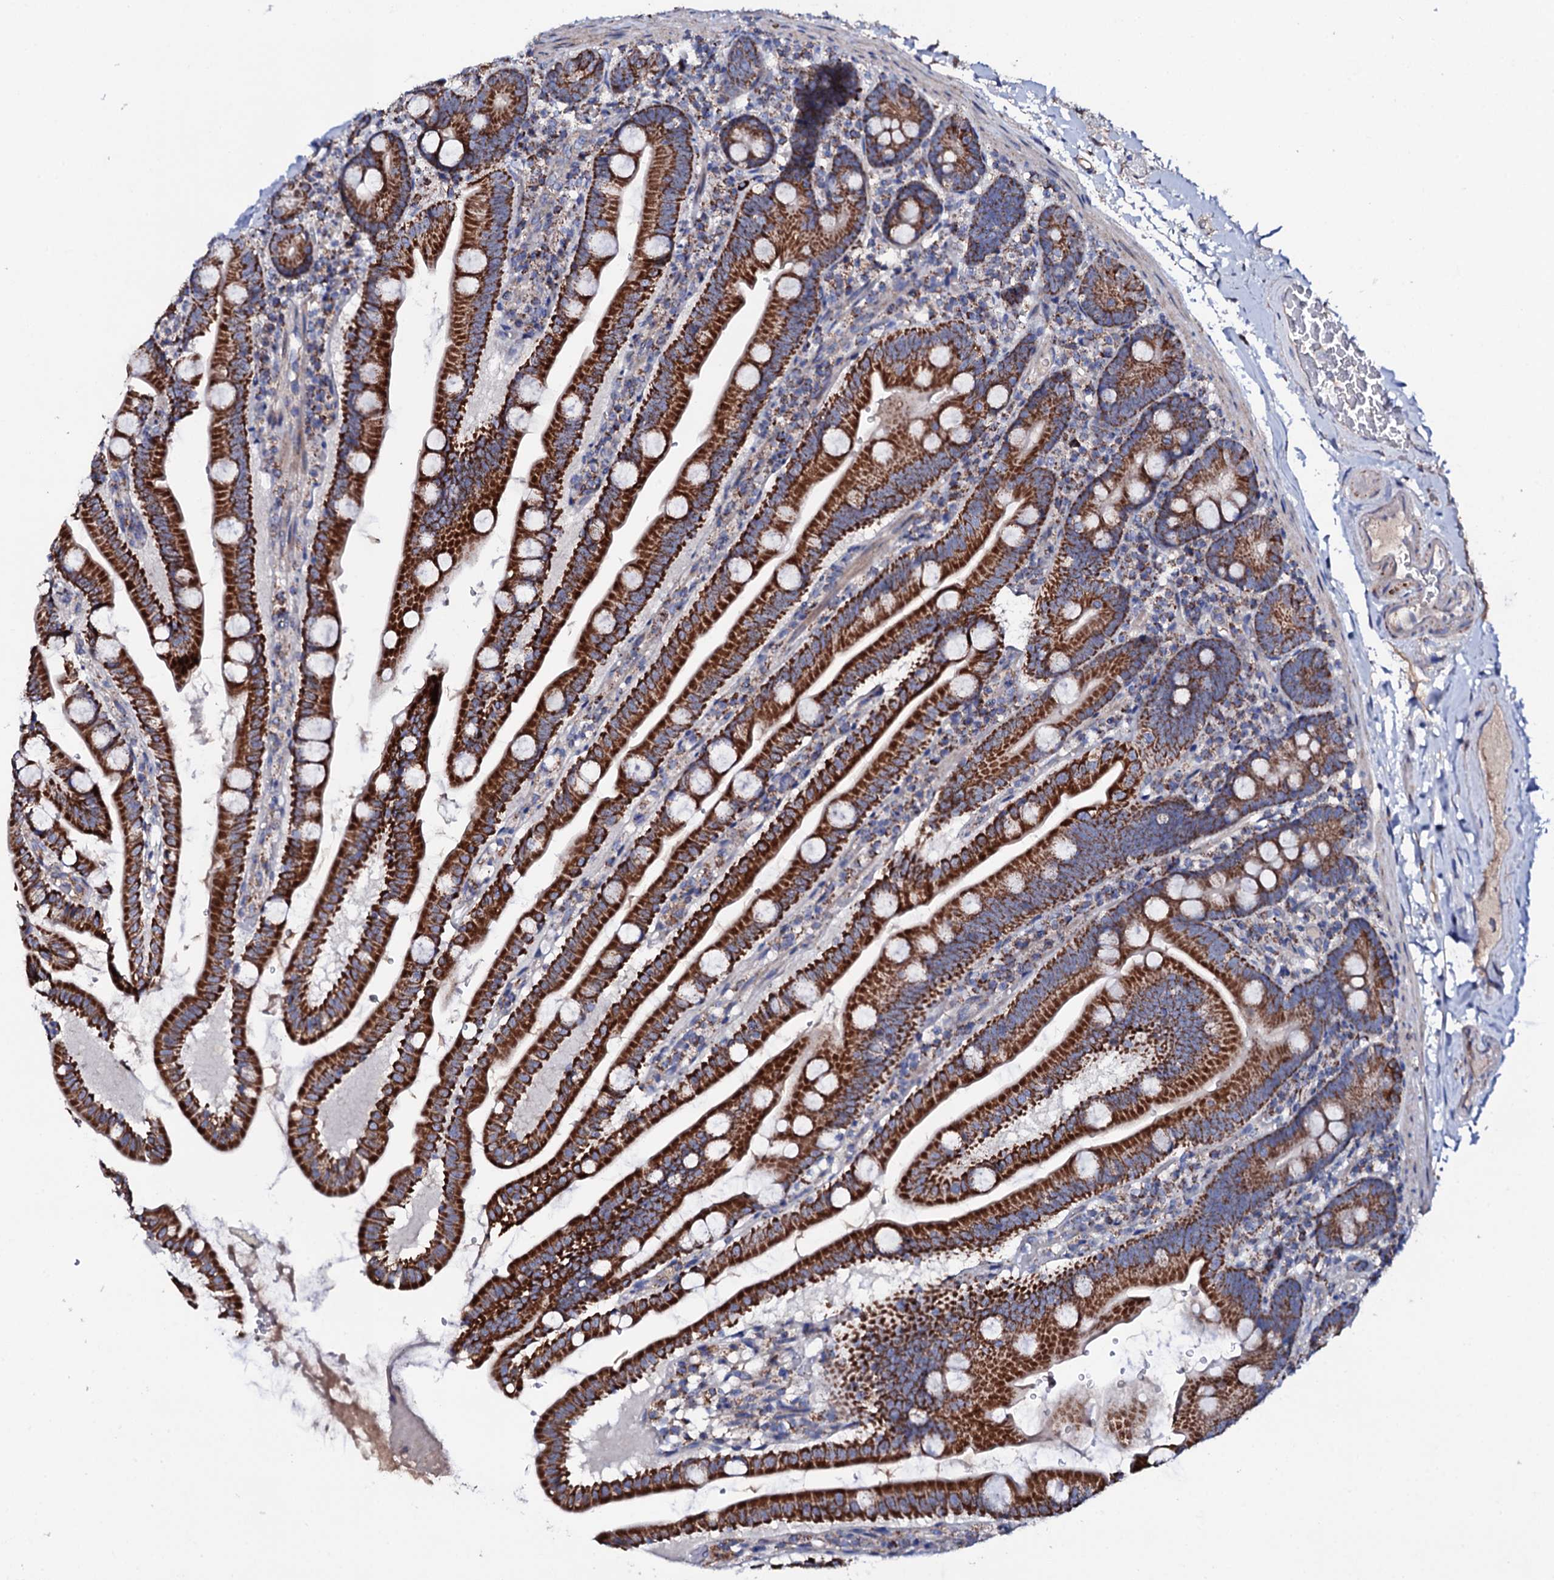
{"staining": {"intensity": "strong", "quantity": ">75%", "location": "cytoplasmic/membranous"}, "tissue": "small intestine", "cell_type": "Glandular cells", "image_type": "normal", "snomed": [{"axis": "morphology", "description": "Normal tissue, NOS"}, {"axis": "topography", "description": "Small intestine"}], "caption": "High-magnification brightfield microscopy of unremarkable small intestine stained with DAB (3,3'-diaminobenzidine) (brown) and counterstained with hematoxylin (blue). glandular cells exhibit strong cytoplasmic/membranous positivity is seen in approximately>75% of cells.", "gene": "TCAF2C", "patient": {"sex": "female", "age": 68}}